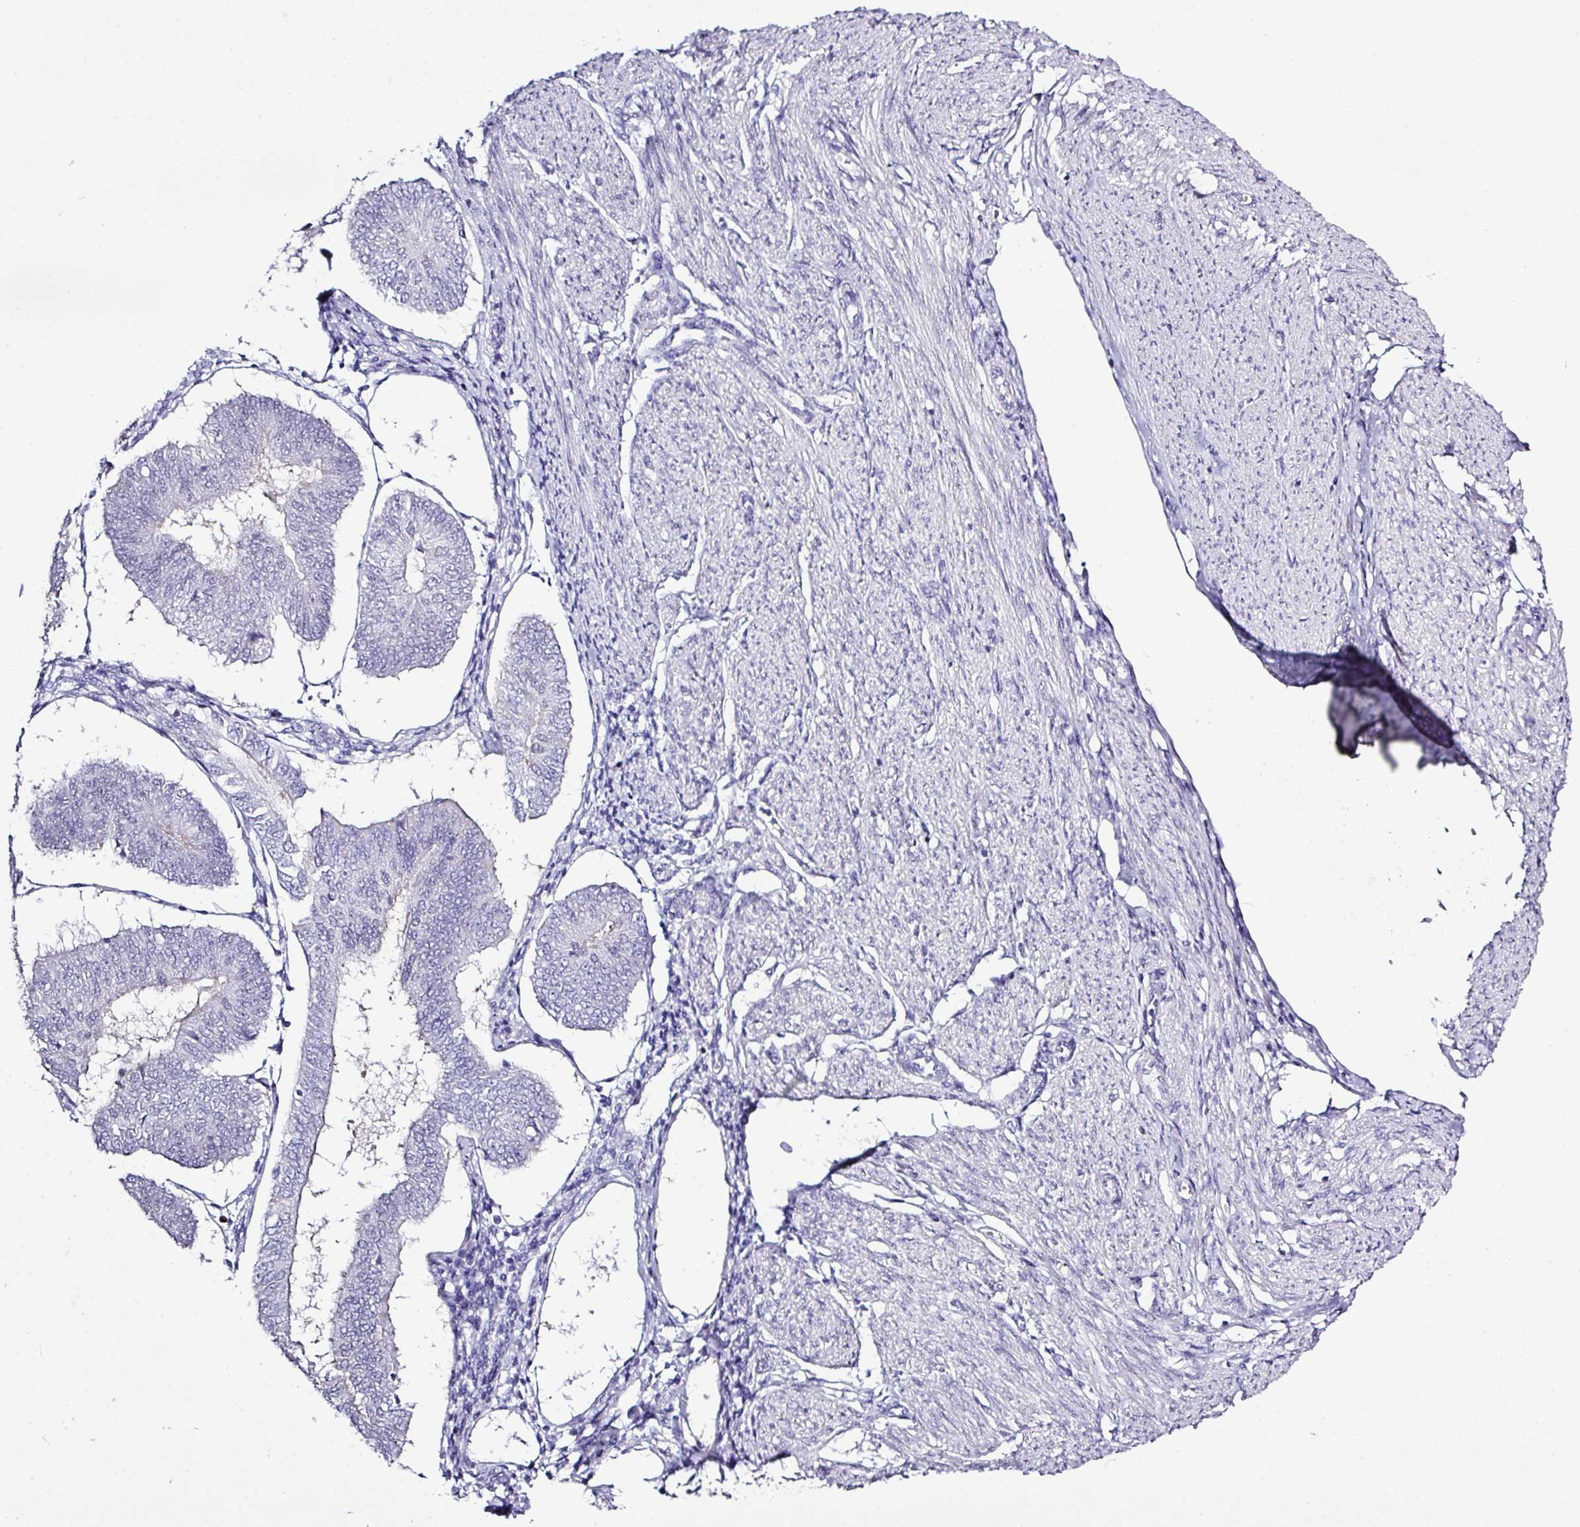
{"staining": {"intensity": "negative", "quantity": "none", "location": "none"}, "tissue": "endometrial cancer", "cell_type": "Tumor cells", "image_type": "cancer", "snomed": [{"axis": "morphology", "description": "Adenocarcinoma, NOS"}, {"axis": "topography", "description": "Endometrium"}], "caption": "The micrograph exhibits no staining of tumor cells in endometrial adenocarcinoma.", "gene": "BCL11A", "patient": {"sex": "female", "age": 58}}